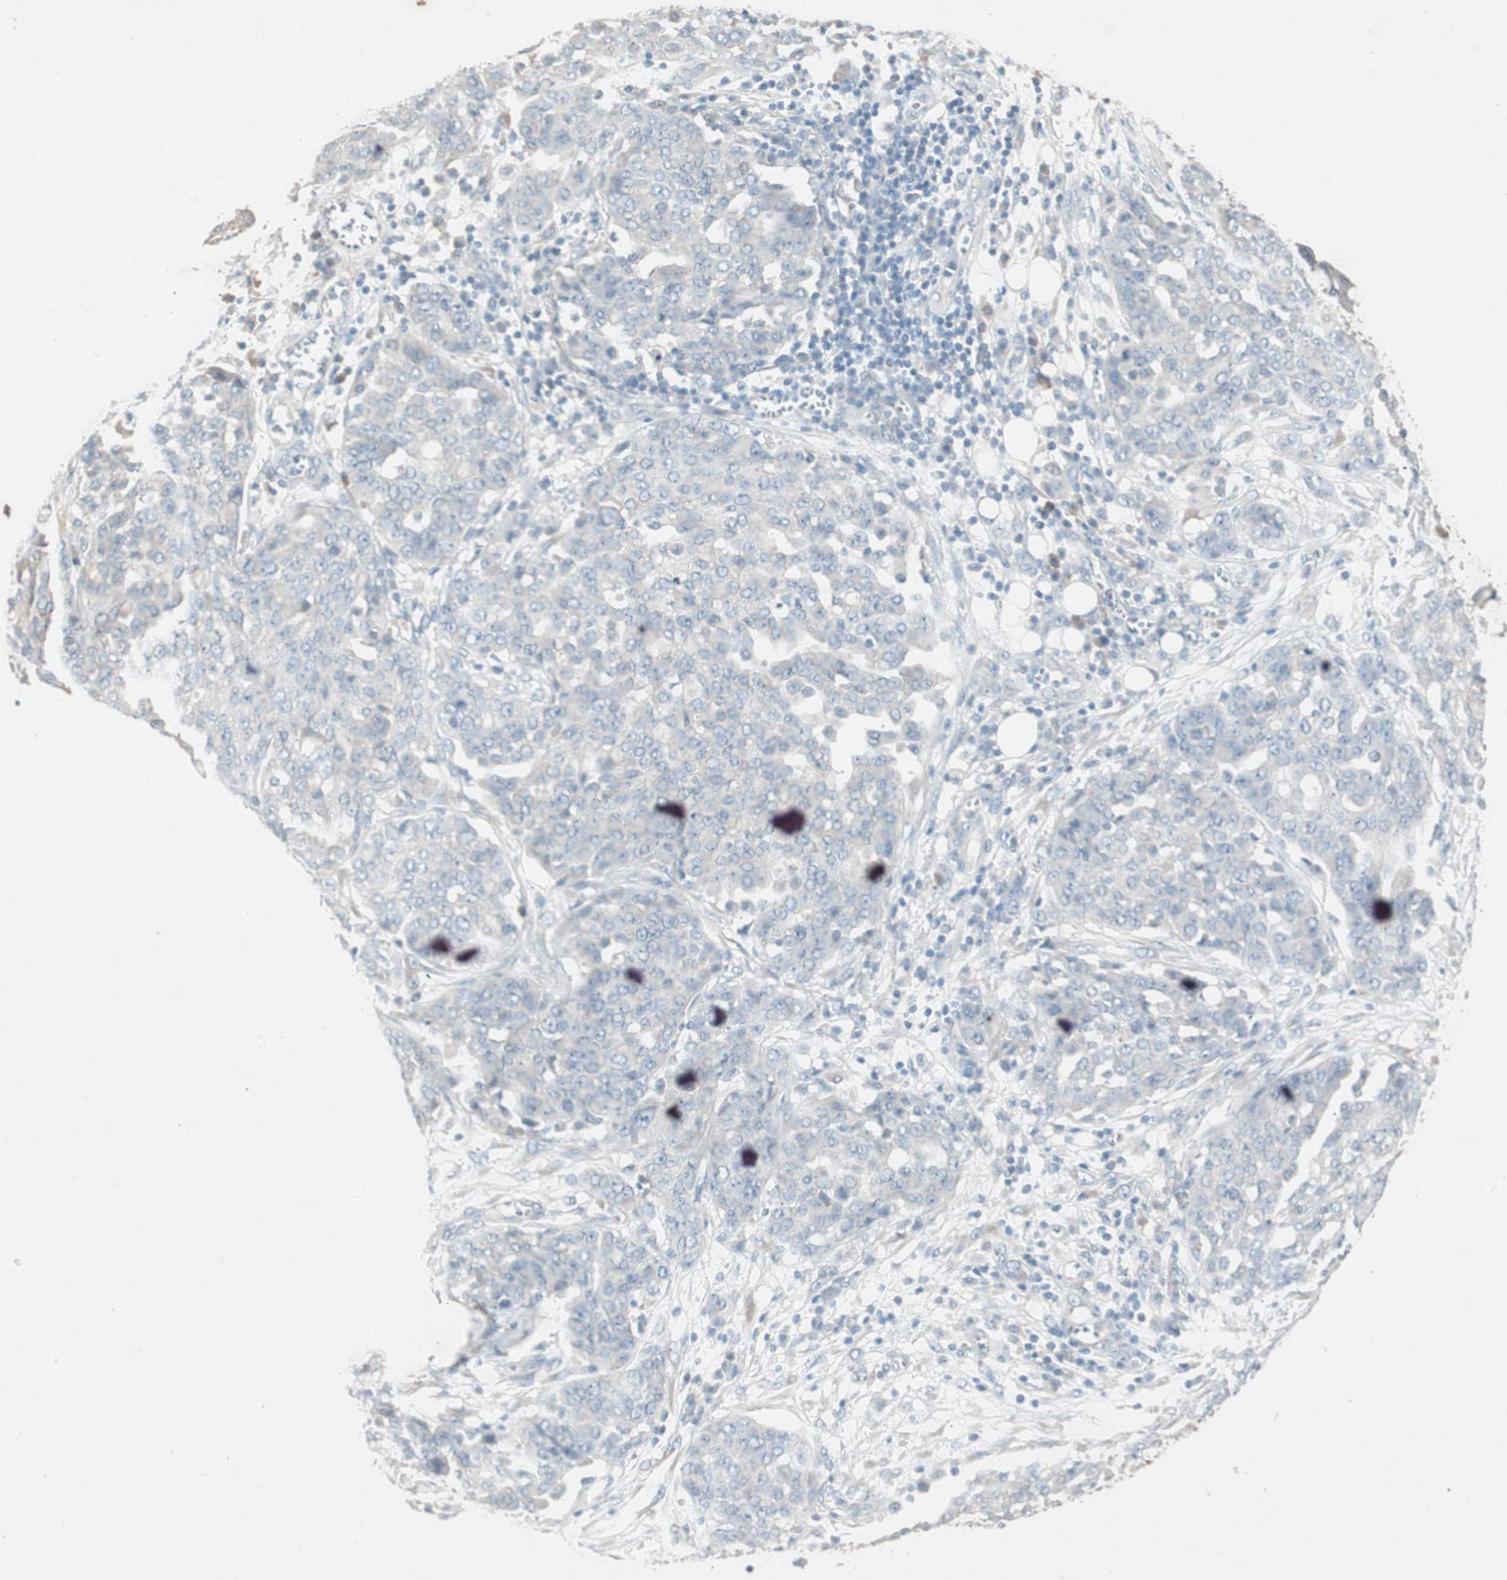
{"staining": {"intensity": "negative", "quantity": "none", "location": "none"}, "tissue": "ovarian cancer", "cell_type": "Tumor cells", "image_type": "cancer", "snomed": [{"axis": "morphology", "description": "Cystadenocarcinoma, serous, NOS"}, {"axis": "topography", "description": "Soft tissue"}, {"axis": "topography", "description": "Ovary"}], "caption": "A photomicrograph of human ovarian cancer is negative for staining in tumor cells.", "gene": "KHK", "patient": {"sex": "female", "age": 57}}